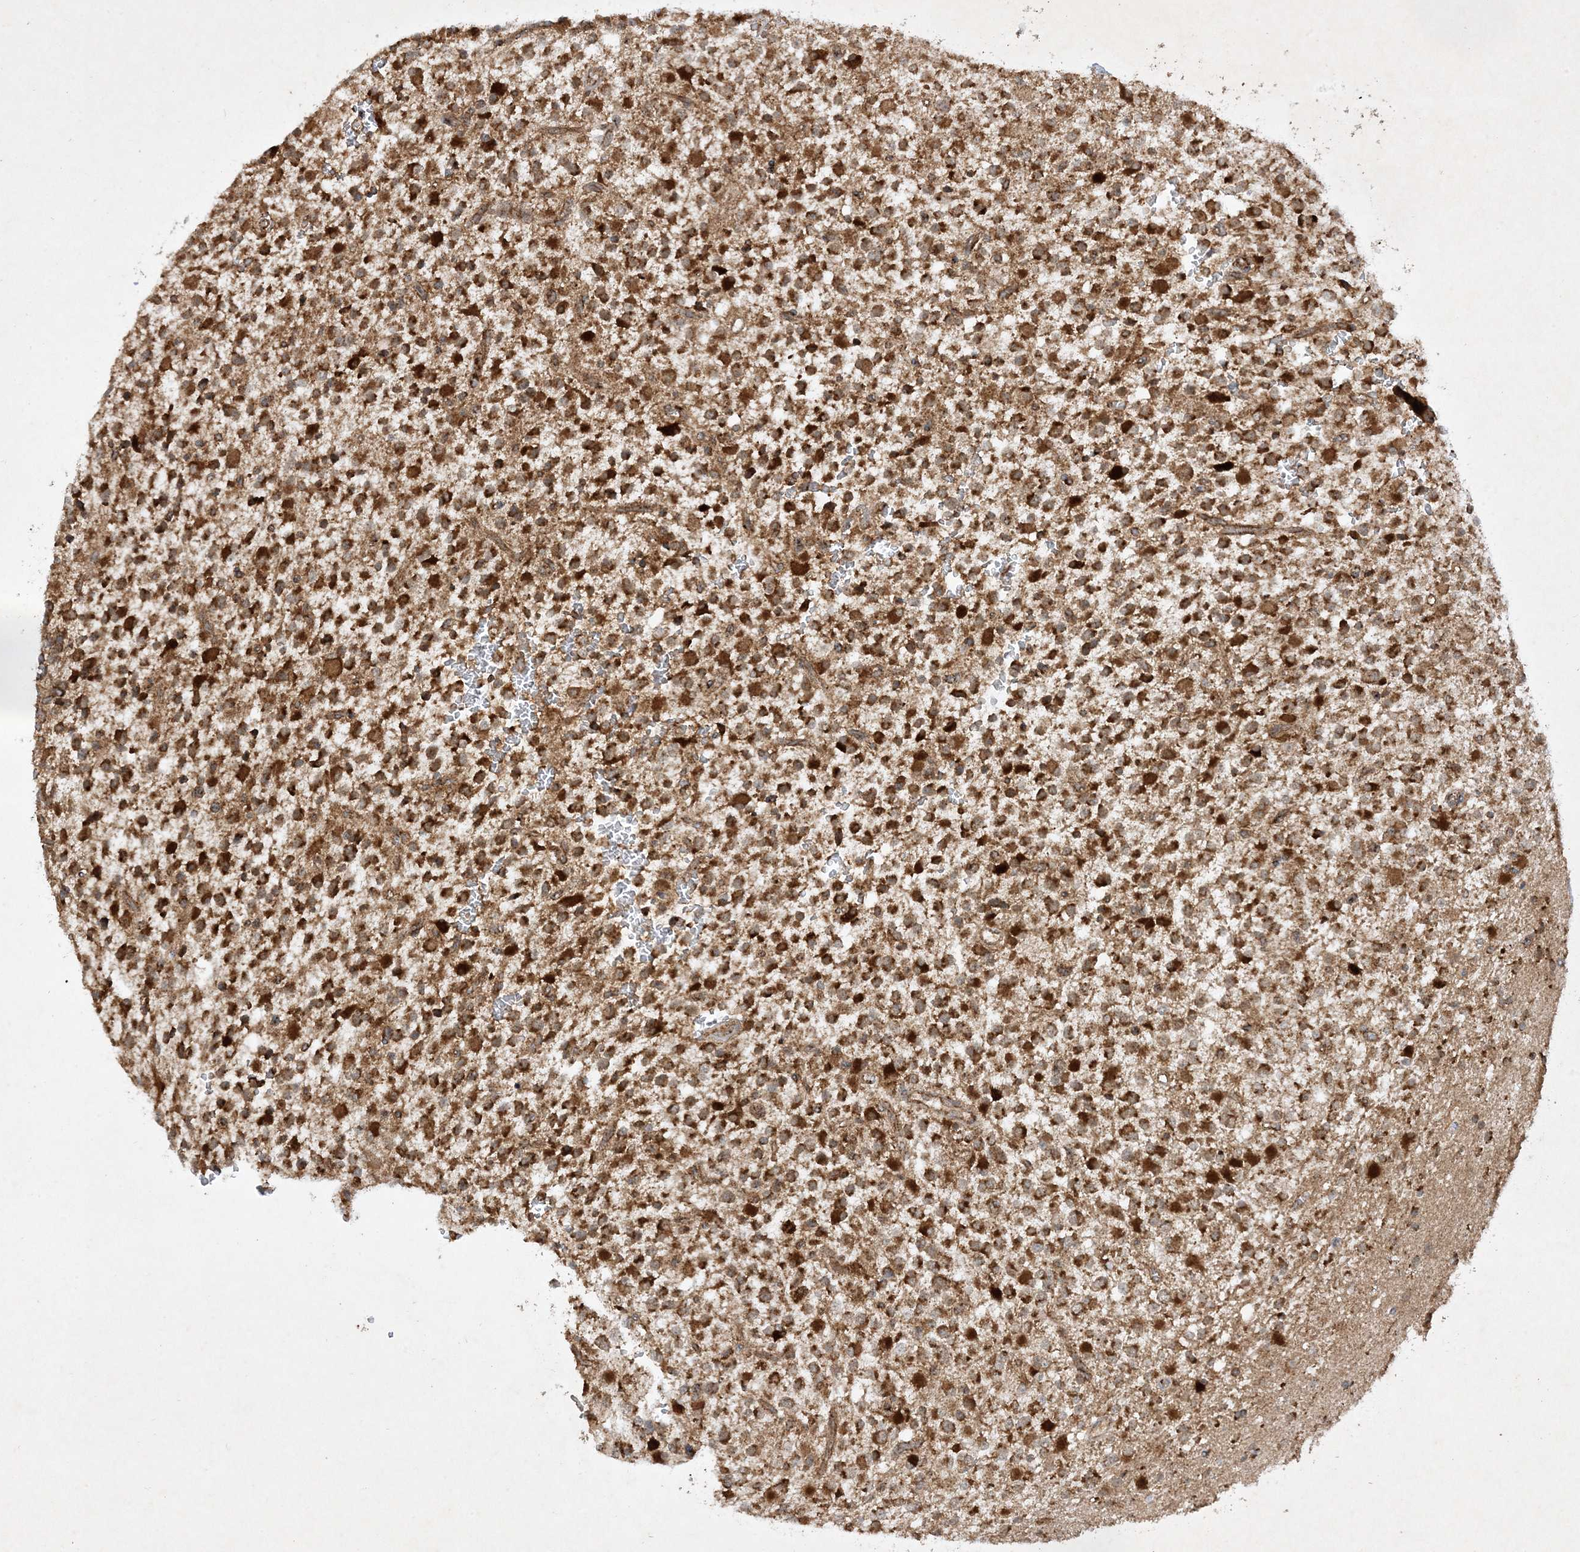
{"staining": {"intensity": "strong", "quantity": ">75%", "location": "cytoplasmic/membranous"}, "tissue": "glioma", "cell_type": "Tumor cells", "image_type": "cancer", "snomed": [{"axis": "morphology", "description": "Glioma, malignant, High grade"}, {"axis": "topography", "description": "Brain"}], "caption": "Strong cytoplasmic/membranous staining for a protein is appreciated in about >75% of tumor cells of malignant glioma (high-grade) using IHC.", "gene": "NDUFAF3", "patient": {"sex": "male", "age": 34}}